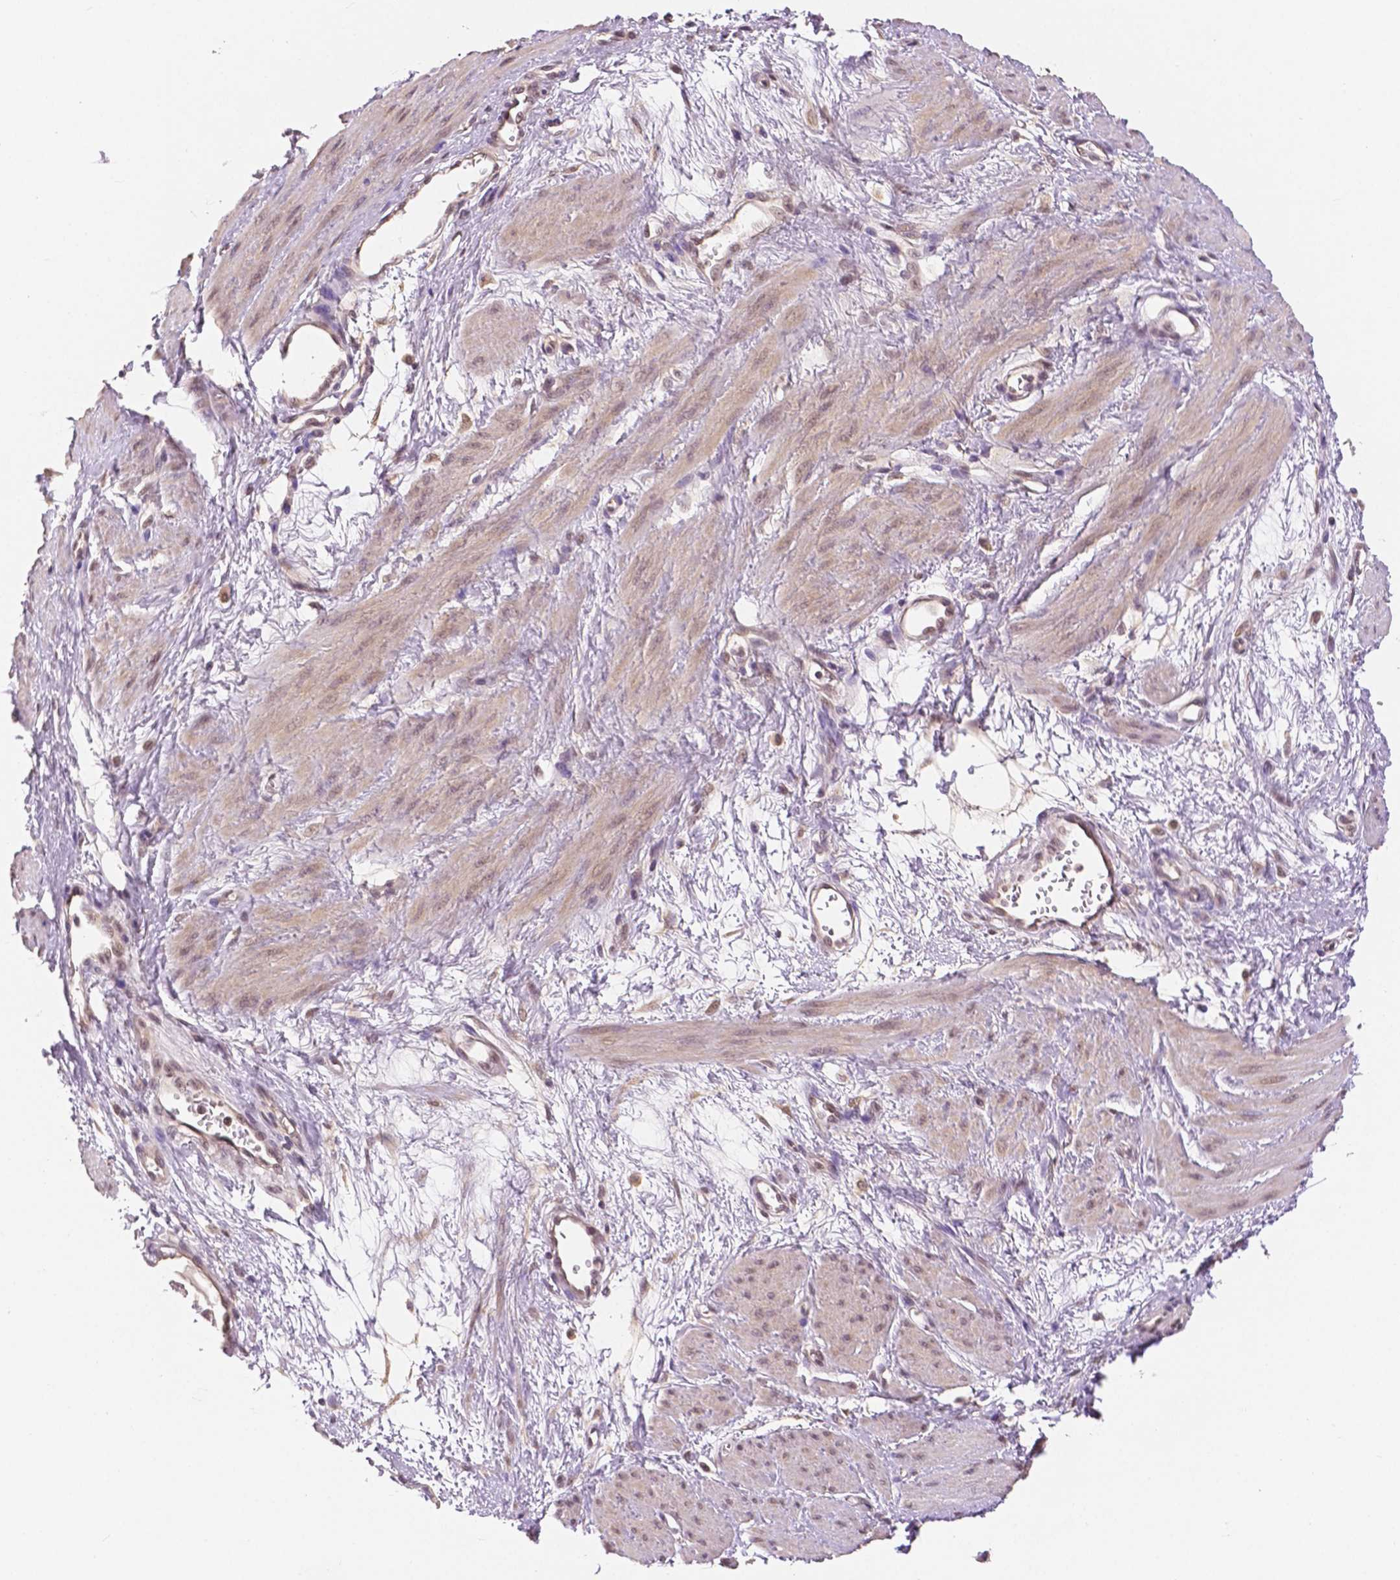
{"staining": {"intensity": "moderate", "quantity": "<25%", "location": "cytoplasmic/membranous"}, "tissue": "smooth muscle", "cell_type": "Smooth muscle cells", "image_type": "normal", "snomed": [{"axis": "morphology", "description": "Normal tissue, NOS"}, {"axis": "topography", "description": "Smooth muscle"}, {"axis": "topography", "description": "Uterus"}], "caption": "An image showing moderate cytoplasmic/membranous positivity in approximately <25% of smooth muscle cells in unremarkable smooth muscle, as visualized by brown immunohistochemical staining.", "gene": "MAP1LC3B", "patient": {"sex": "female", "age": 39}}